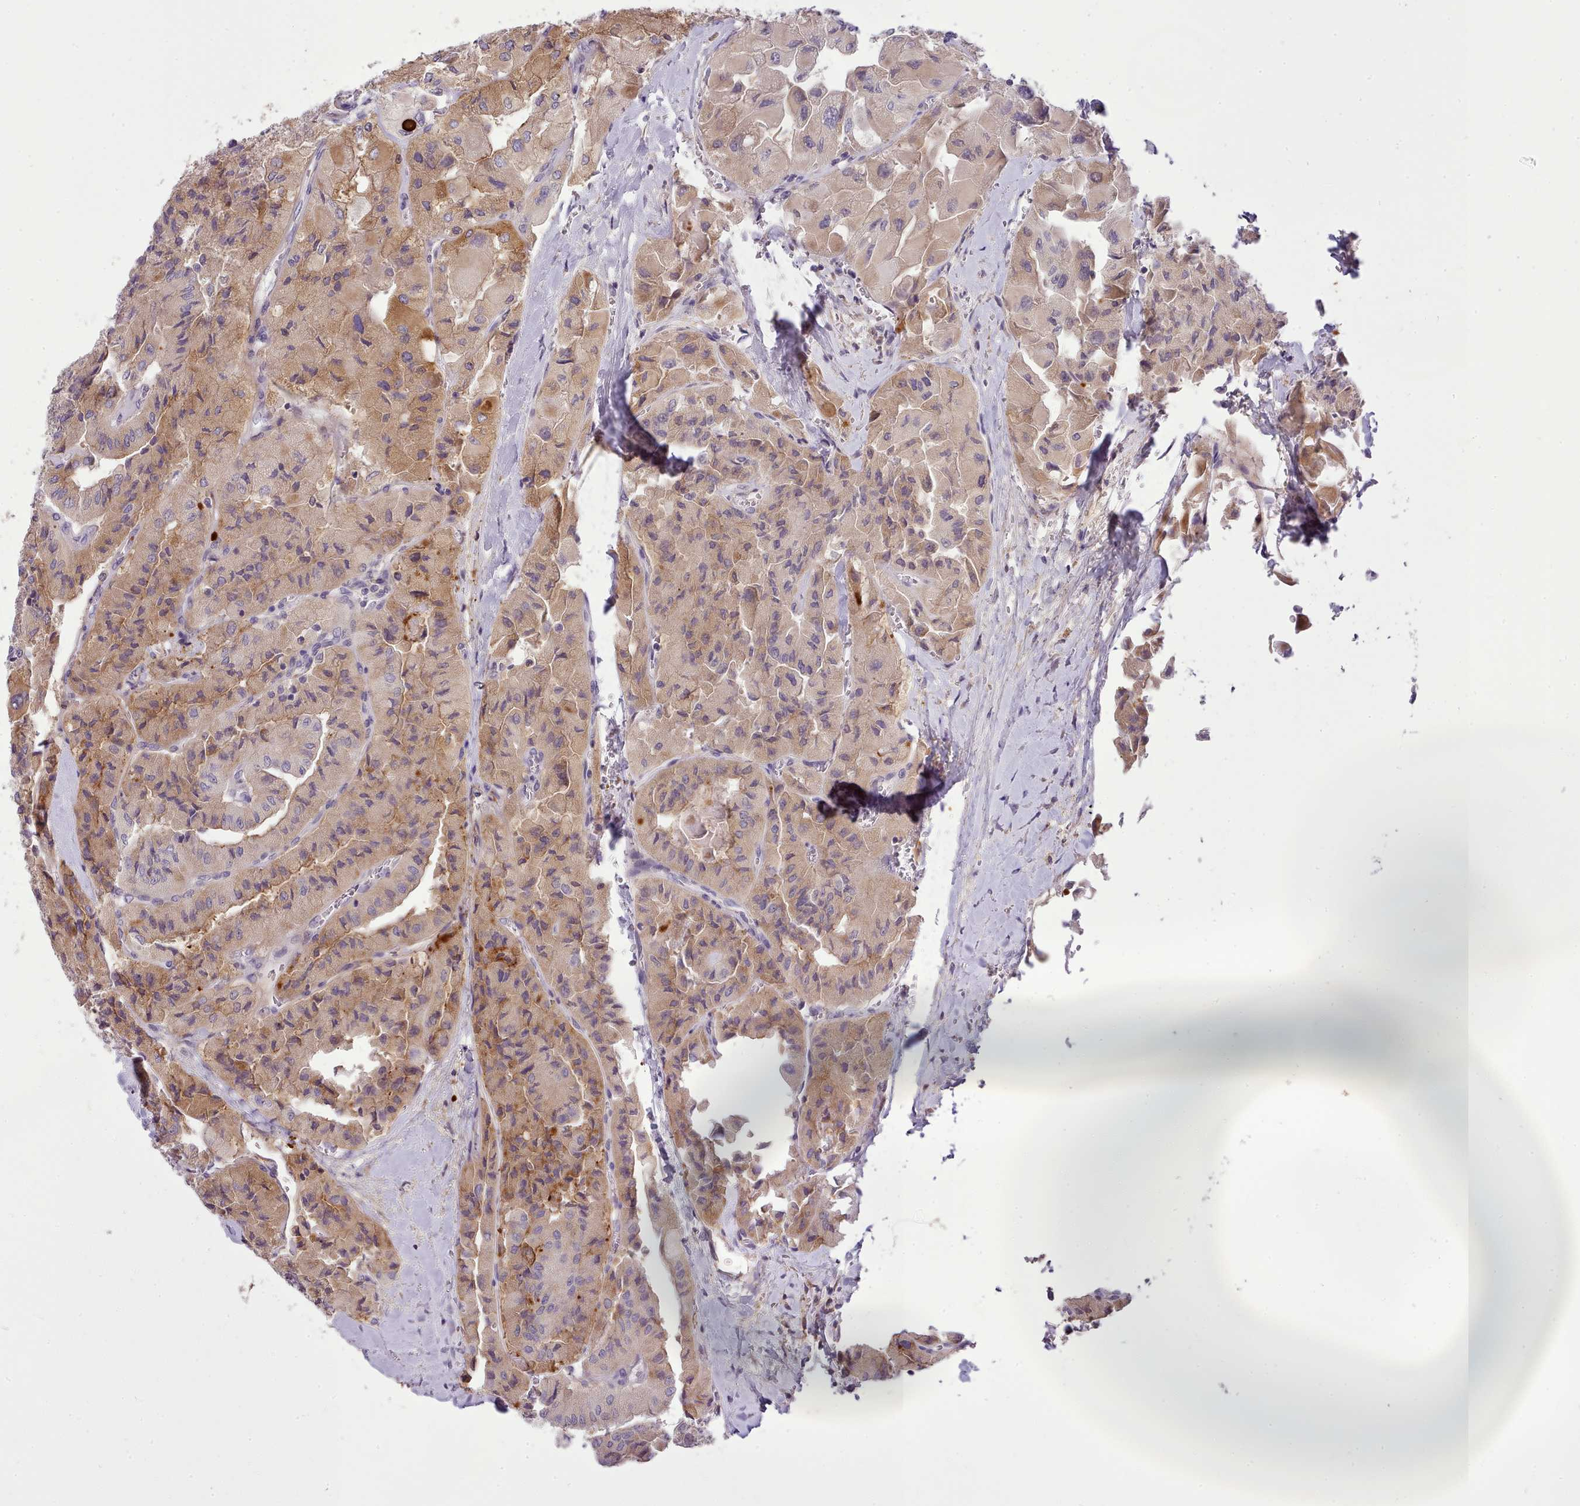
{"staining": {"intensity": "moderate", "quantity": "<25%", "location": "cytoplasmic/membranous"}, "tissue": "thyroid cancer", "cell_type": "Tumor cells", "image_type": "cancer", "snomed": [{"axis": "morphology", "description": "Normal tissue, NOS"}, {"axis": "morphology", "description": "Papillary adenocarcinoma, NOS"}, {"axis": "topography", "description": "Thyroid gland"}], "caption": "A histopathology image showing moderate cytoplasmic/membranous staining in about <25% of tumor cells in thyroid papillary adenocarcinoma, as visualized by brown immunohistochemical staining.", "gene": "FAM83E", "patient": {"sex": "female", "age": 59}}